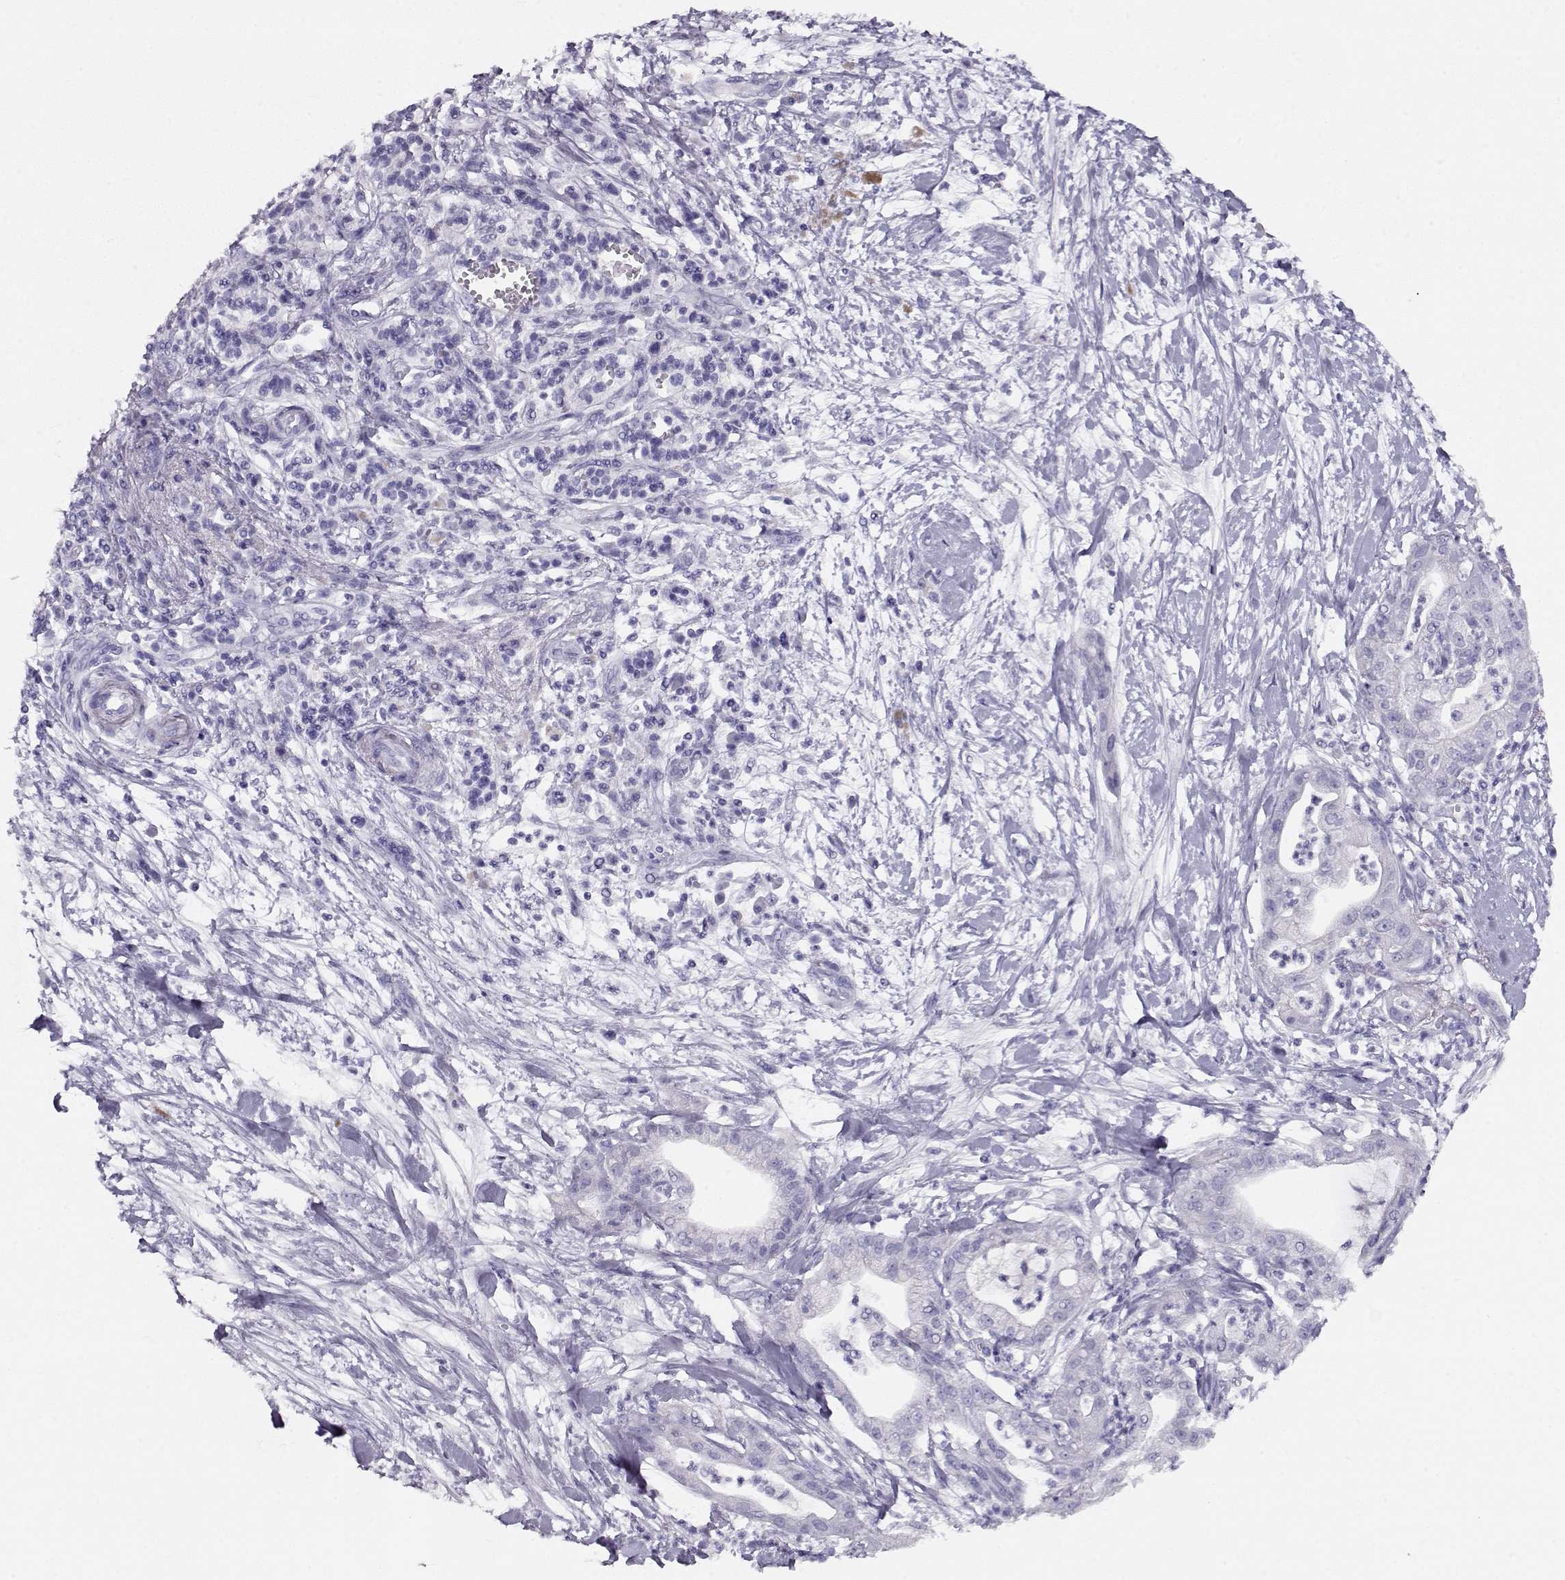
{"staining": {"intensity": "negative", "quantity": "none", "location": "none"}, "tissue": "pancreatic cancer", "cell_type": "Tumor cells", "image_type": "cancer", "snomed": [{"axis": "morphology", "description": "Normal tissue, NOS"}, {"axis": "morphology", "description": "Adenocarcinoma, NOS"}, {"axis": "topography", "description": "Lymph node"}, {"axis": "topography", "description": "Pancreas"}], "caption": "Immunohistochemistry of human adenocarcinoma (pancreatic) exhibits no positivity in tumor cells.", "gene": "ACTN2", "patient": {"sex": "female", "age": 58}}